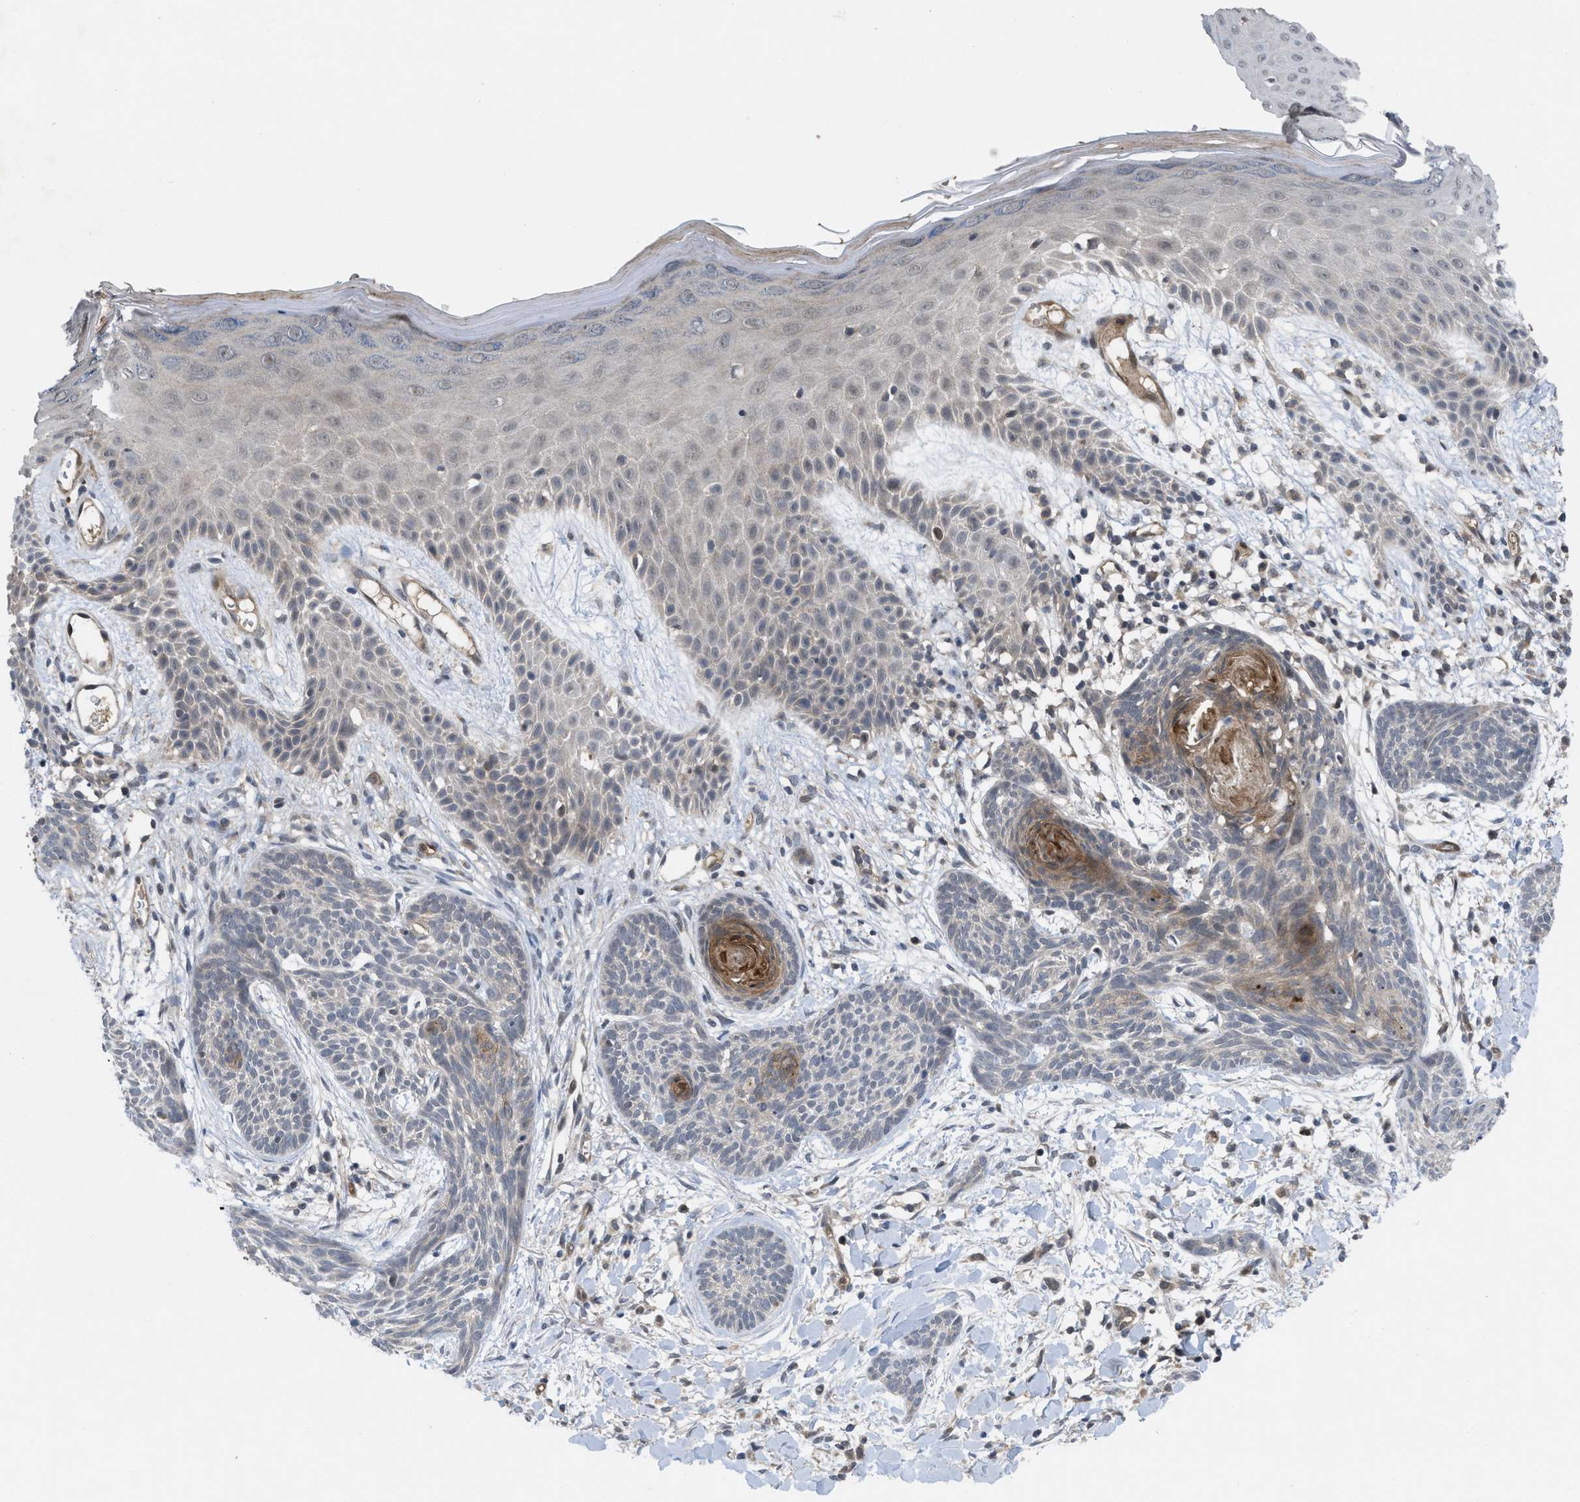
{"staining": {"intensity": "negative", "quantity": "none", "location": "none"}, "tissue": "skin cancer", "cell_type": "Tumor cells", "image_type": "cancer", "snomed": [{"axis": "morphology", "description": "Basal cell carcinoma"}, {"axis": "topography", "description": "Skin"}], "caption": "Skin cancer was stained to show a protein in brown. There is no significant staining in tumor cells. The staining is performed using DAB (3,3'-diaminobenzidine) brown chromogen with nuclei counter-stained in using hematoxylin.", "gene": "LDAF1", "patient": {"sex": "female", "age": 59}}